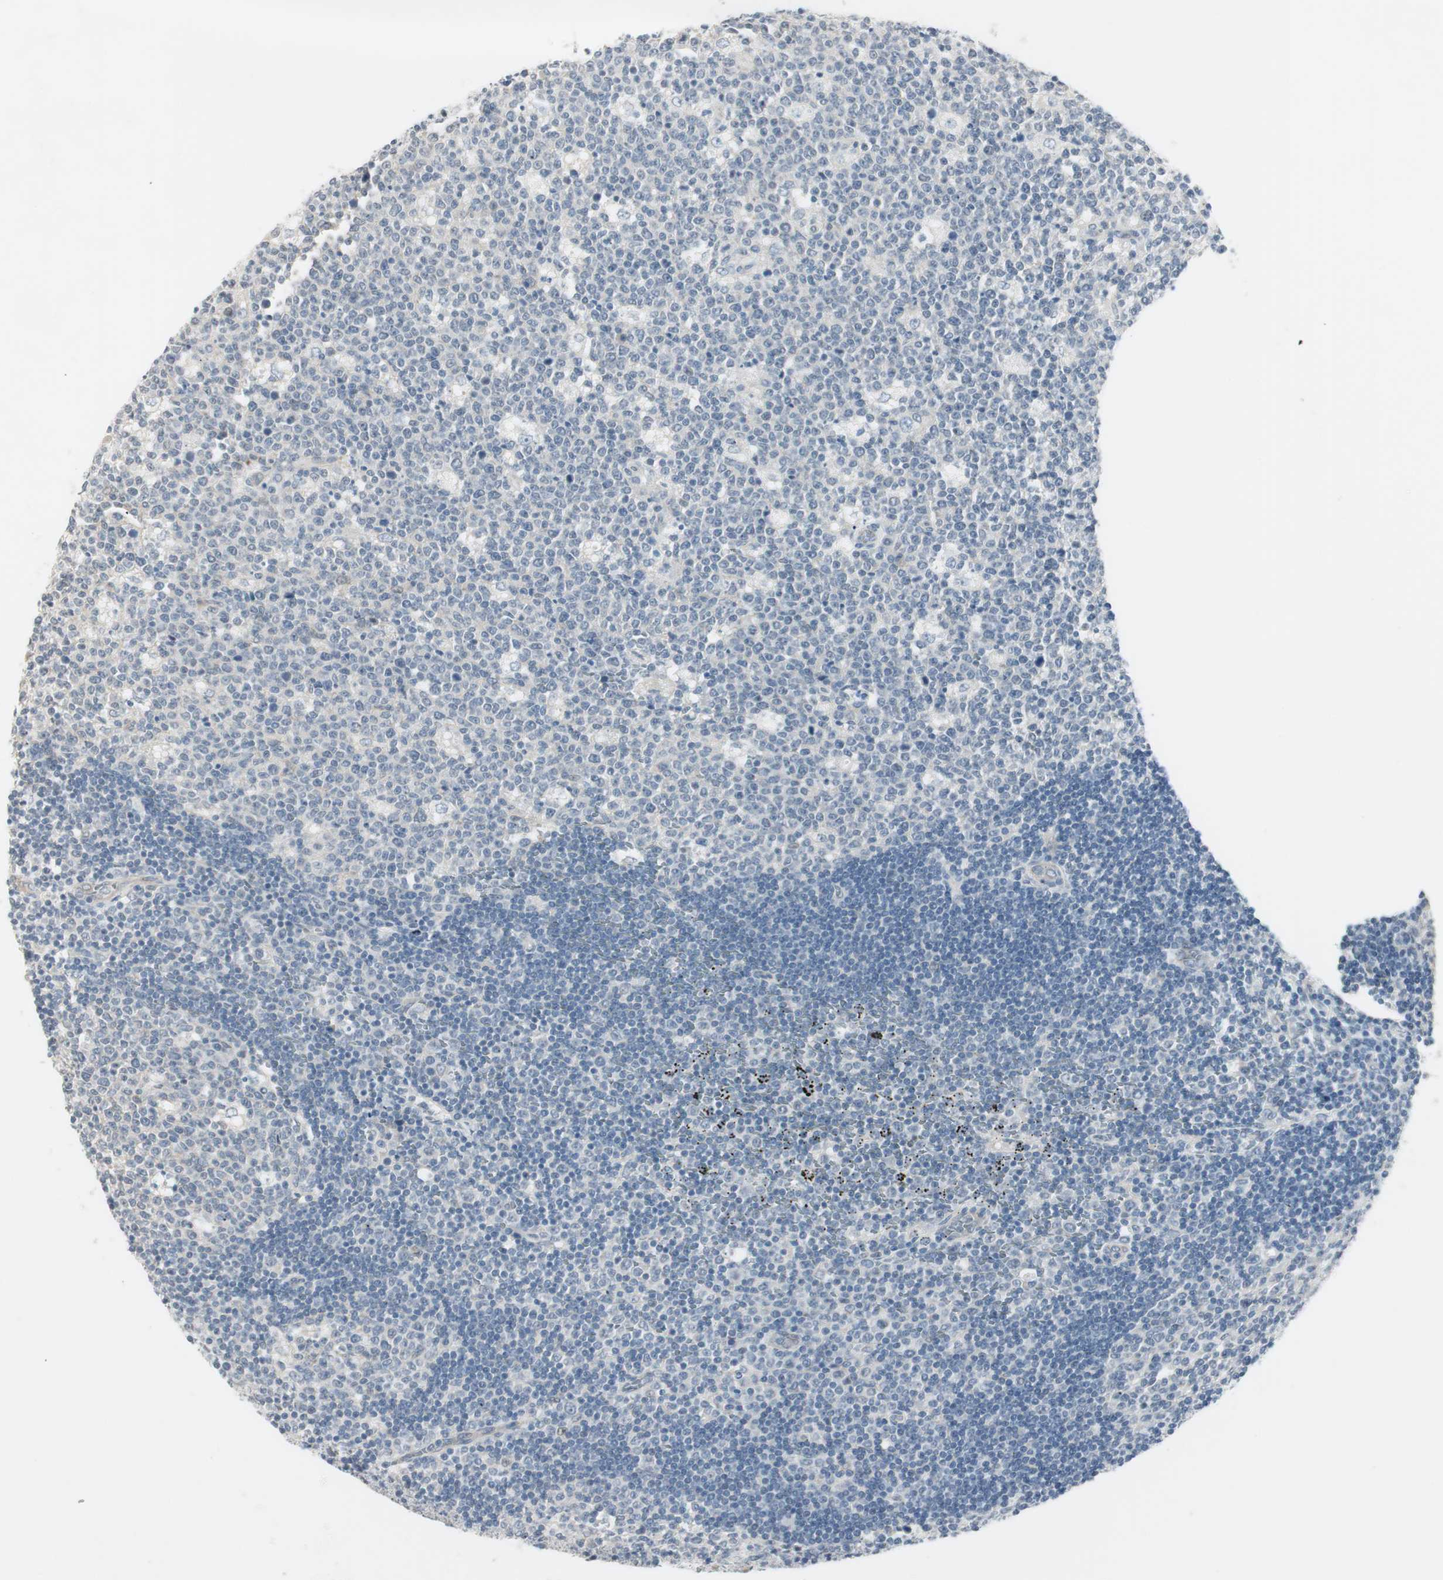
{"staining": {"intensity": "weak", "quantity": "25%-75%", "location": "cytoplasmic/membranous"}, "tissue": "lymph node", "cell_type": "Germinal center cells", "image_type": "normal", "snomed": [{"axis": "morphology", "description": "Normal tissue, NOS"}, {"axis": "topography", "description": "Lymph node"}, {"axis": "topography", "description": "Salivary gland"}], "caption": "The image displays a brown stain indicating the presence of a protein in the cytoplasmic/membranous of germinal center cells in lymph node.", "gene": "ITGB4", "patient": {"sex": "male", "age": 8}}